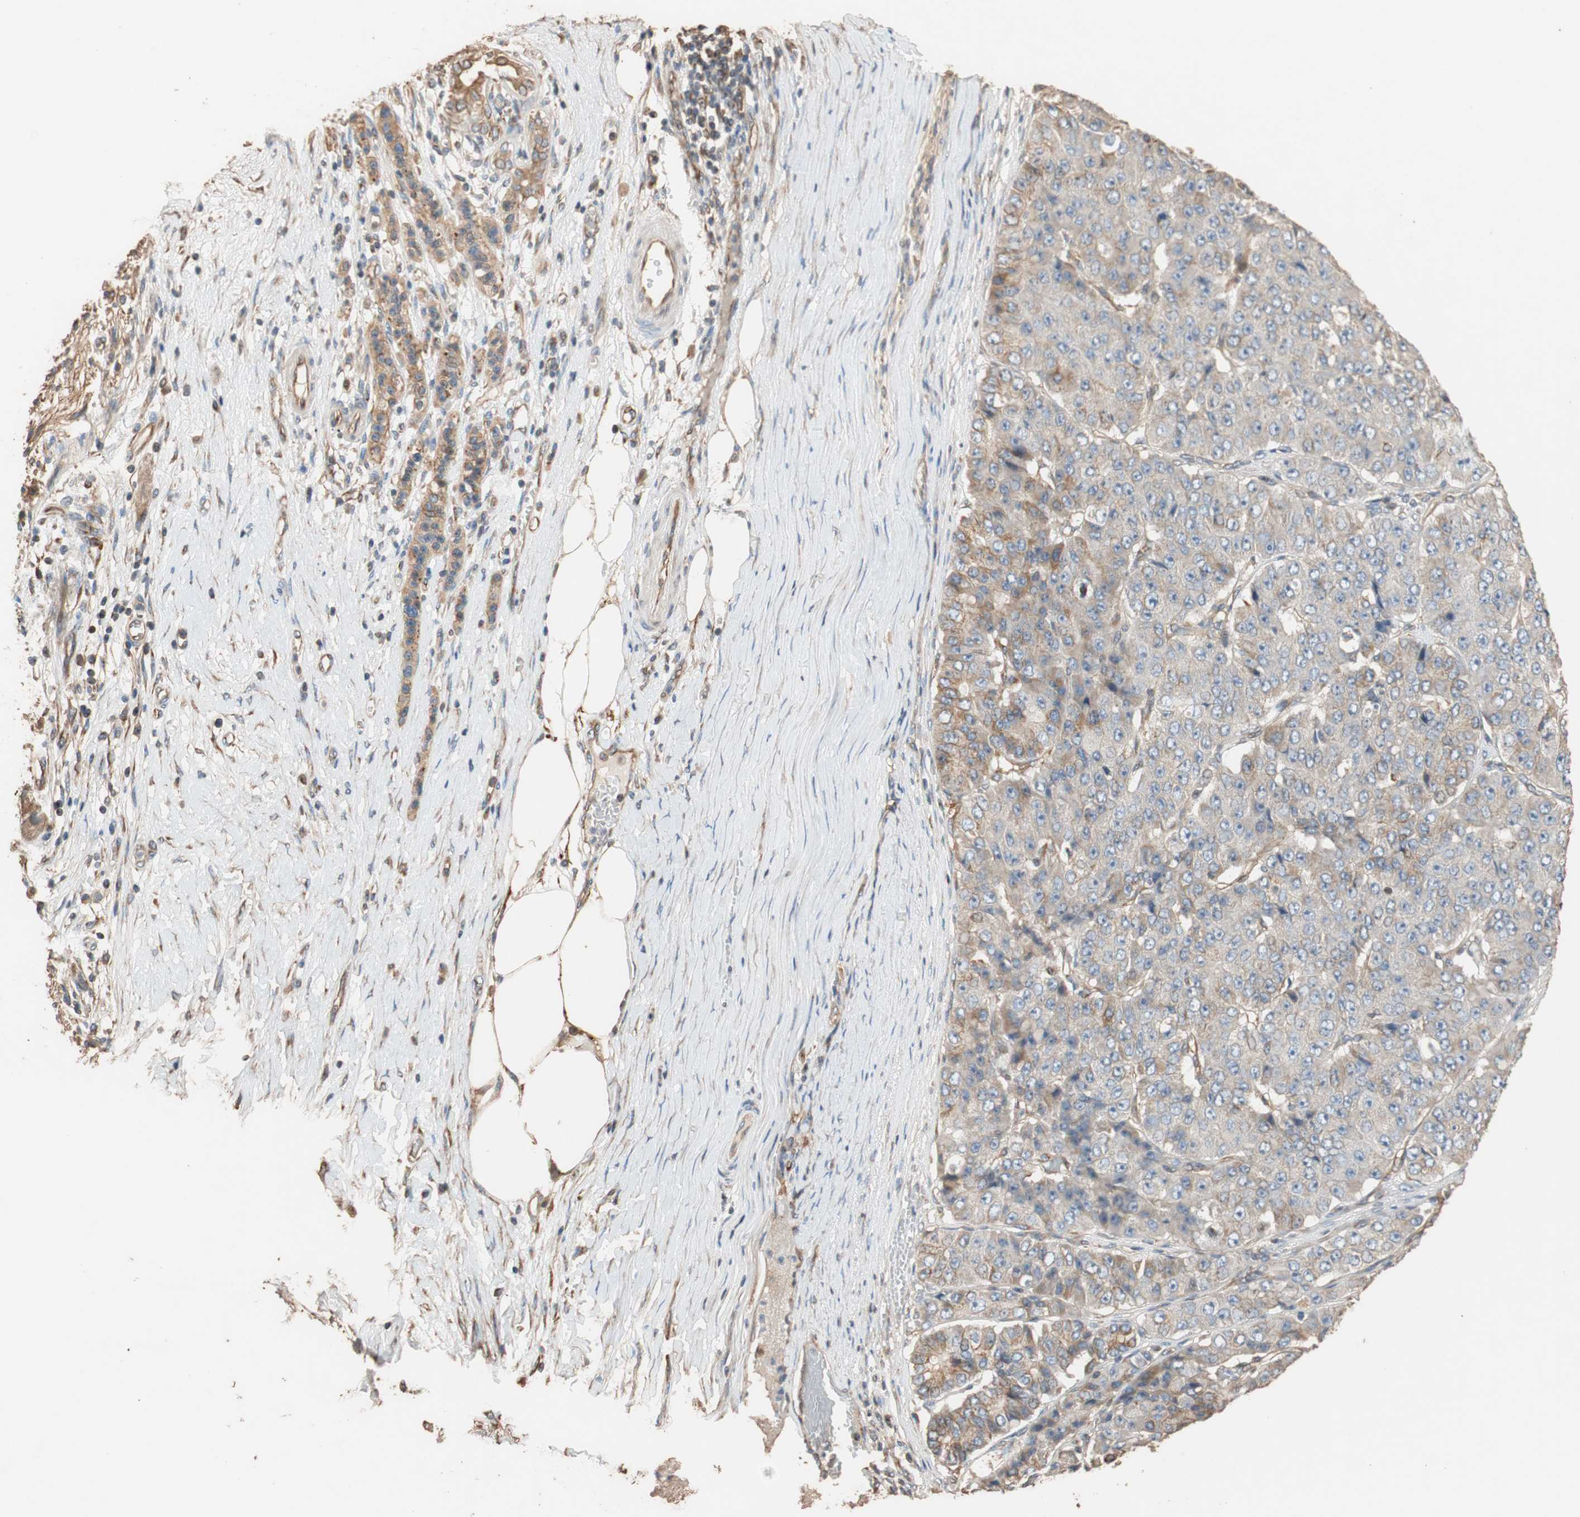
{"staining": {"intensity": "moderate", "quantity": "25%-75%", "location": "cytoplasmic/membranous"}, "tissue": "pancreatic cancer", "cell_type": "Tumor cells", "image_type": "cancer", "snomed": [{"axis": "morphology", "description": "Adenocarcinoma, NOS"}, {"axis": "topography", "description": "Pancreas"}], "caption": "Immunohistochemistry histopathology image of pancreatic adenocarcinoma stained for a protein (brown), which displays medium levels of moderate cytoplasmic/membranous expression in approximately 25%-75% of tumor cells.", "gene": "TUBB", "patient": {"sex": "male", "age": 50}}